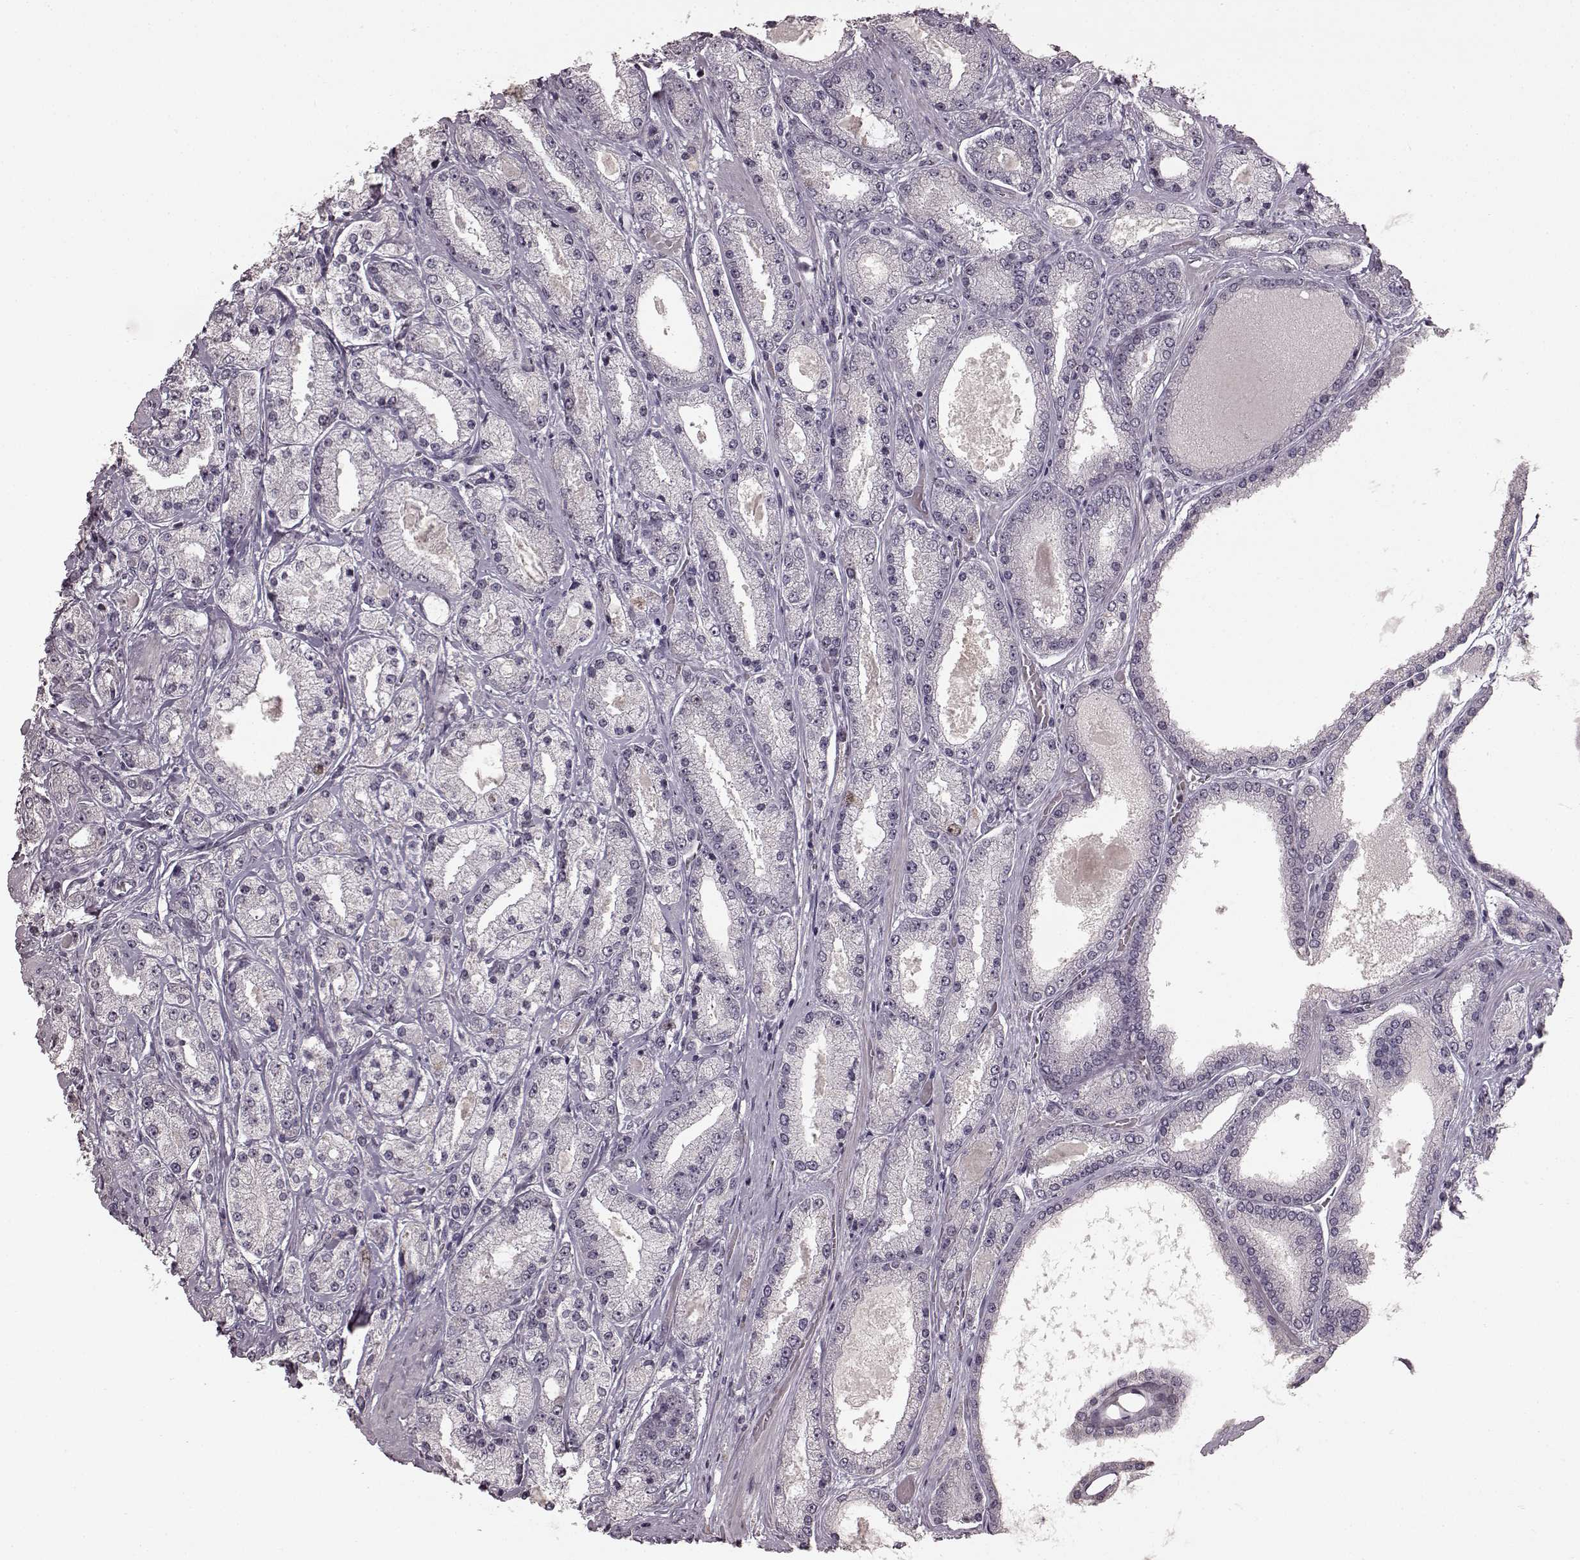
{"staining": {"intensity": "moderate", "quantity": "<25%", "location": "nuclear"}, "tissue": "prostate cancer", "cell_type": "Tumor cells", "image_type": "cancer", "snomed": [{"axis": "morphology", "description": "Adenocarcinoma, High grade"}, {"axis": "topography", "description": "Prostate"}], "caption": "The image displays a brown stain indicating the presence of a protein in the nuclear of tumor cells in prostate cancer (high-grade adenocarcinoma).", "gene": "CCNA2", "patient": {"sex": "male", "age": 67}}